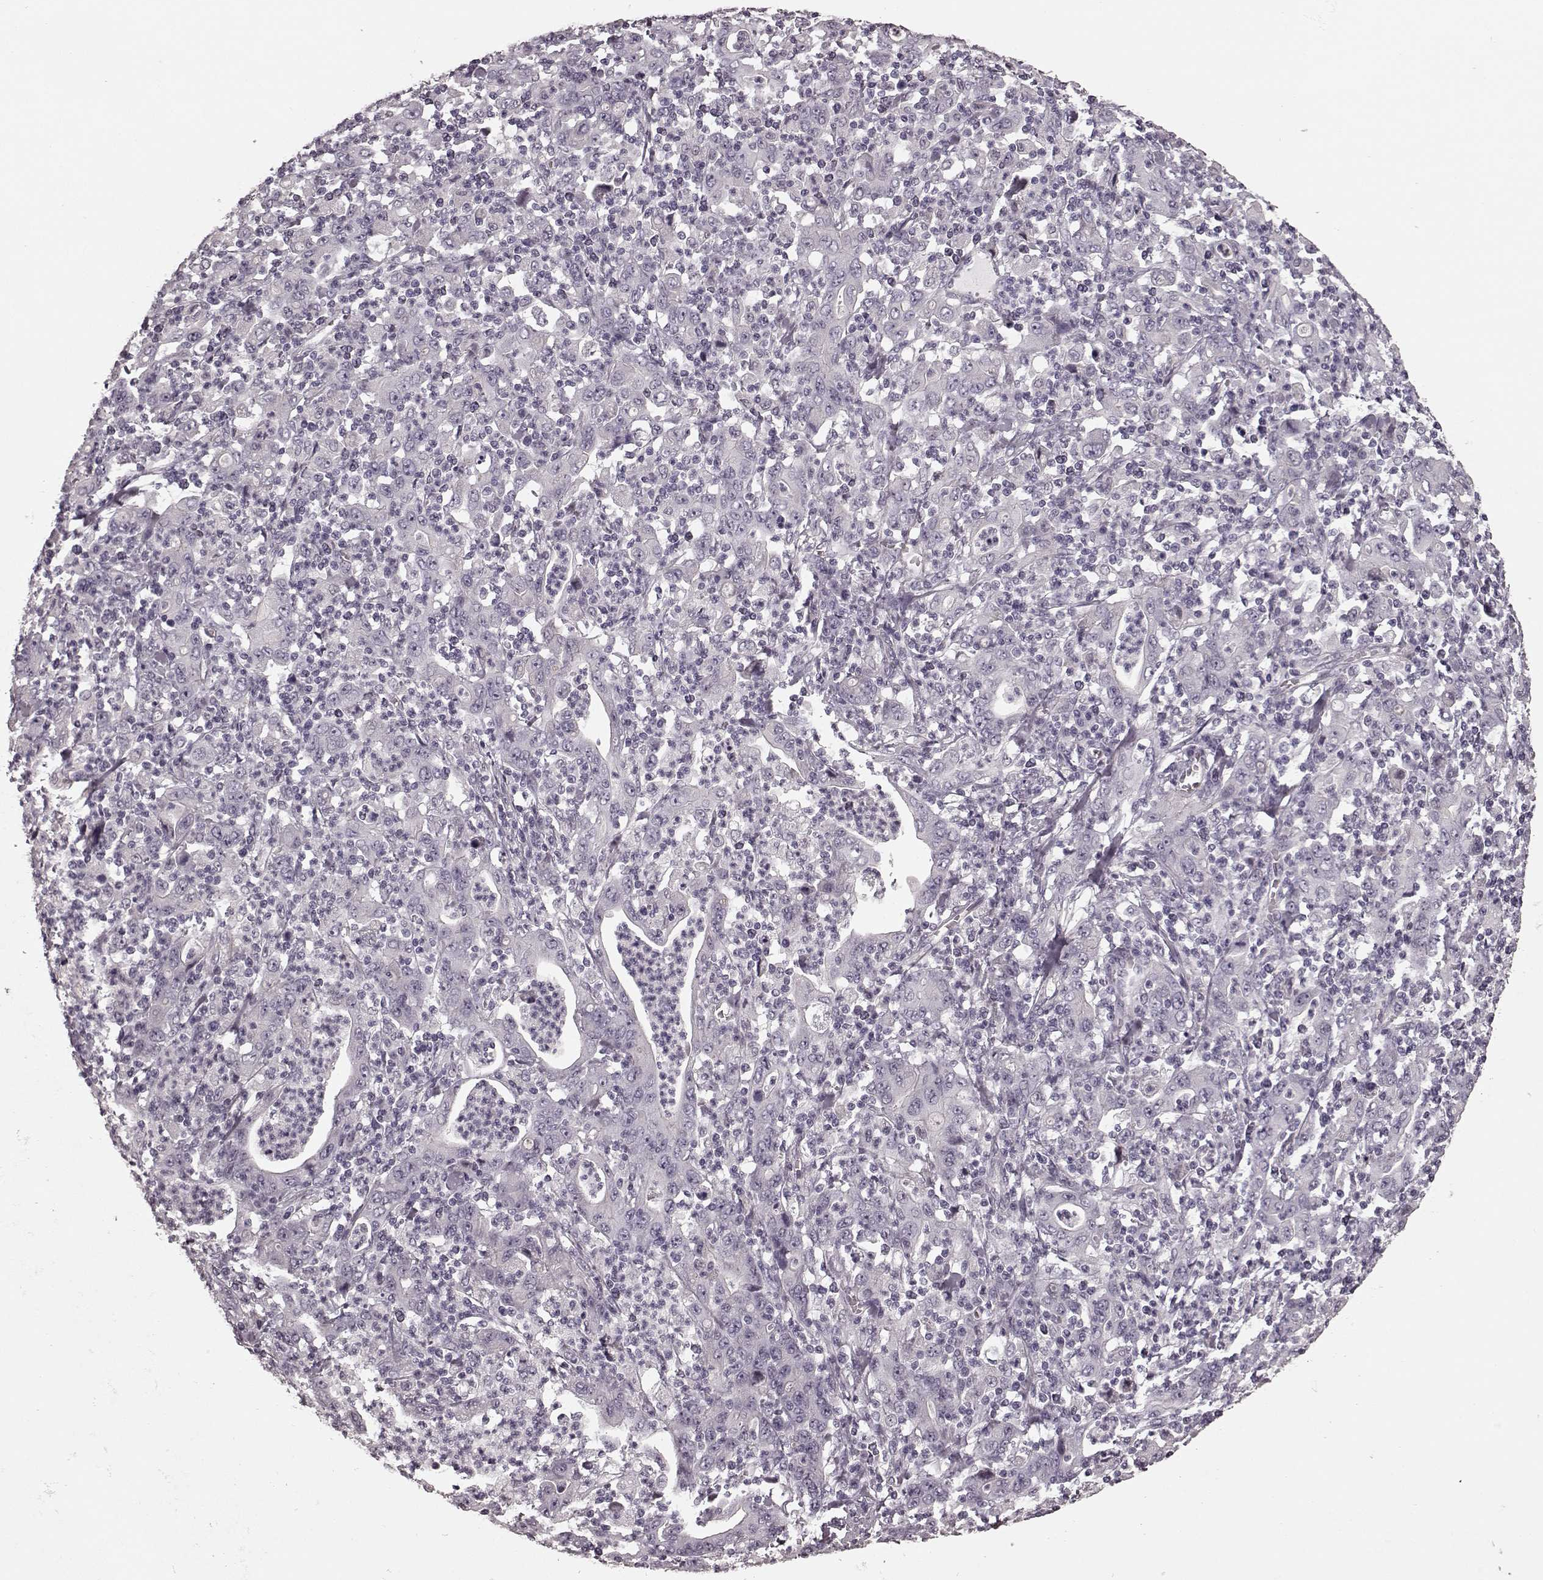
{"staining": {"intensity": "negative", "quantity": "none", "location": "none"}, "tissue": "stomach cancer", "cell_type": "Tumor cells", "image_type": "cancer", "snomed": [{"axis": "morphology", "description": "Adenocarcinoma, NOS"}, {"axis": "topography", "description": "Stomach, upper"}], "caption": "Human stomach cancer stained for a protein using immunohistochemistry reveals no expression in tumor cells.", "gene": "PRKCE", "patient": {"sex": "male", "age": 69}}